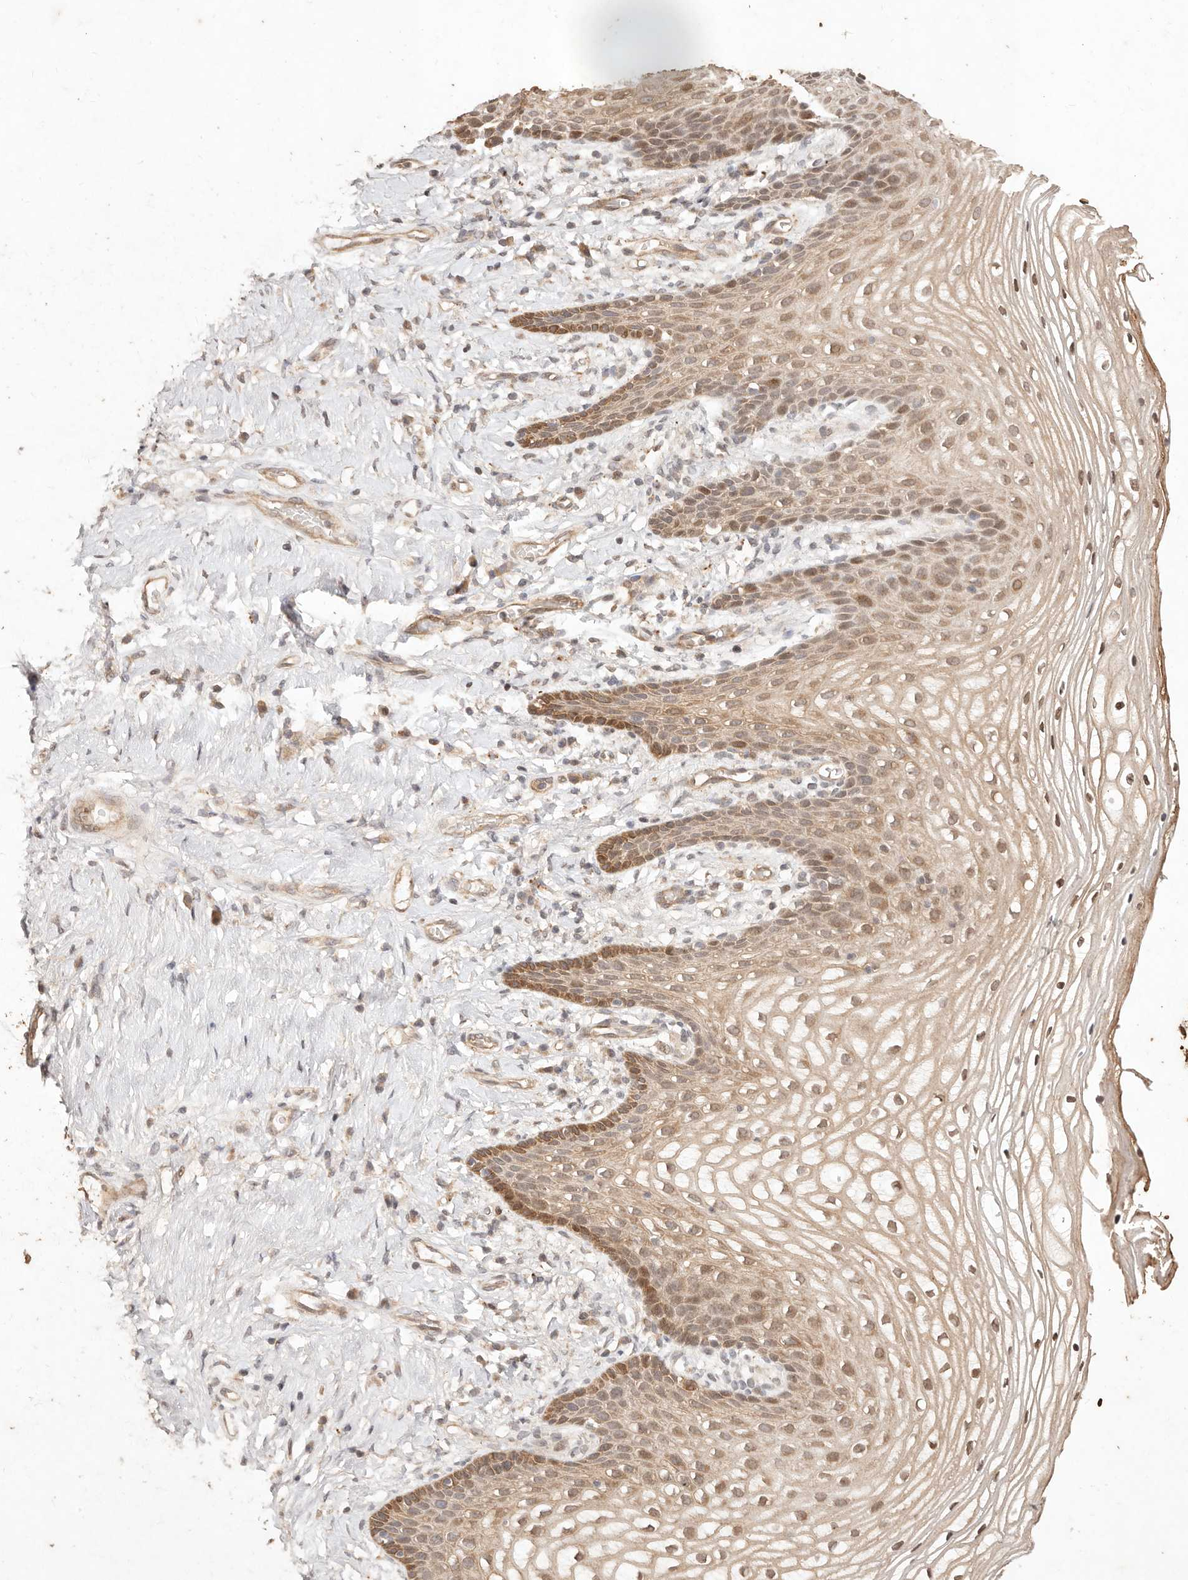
{"staining": {"intensity": "moderate", "quantity": "25%-75%", "location": "cytoplasmic/membranous"}, "tissue": "vagina", "cell_type": "Squamous epithelial cells", "image_type": "normal", "snomed": [{"axis": "morphology", "description": "Normal tissue, NOS"}, {"axis": "topography", "description": "Vagina"}], "caption": "Moderate cytoplasmic/membranous protein expression is present in about 25%-75% of squamous epithelial cells in vagina. (Stains: DAB in brown, nuclei in blue, Microscopy: brightfield microscopy at high magnification).", "gene": "KIF9", "patient": {"sex": "female", "age": 60}}